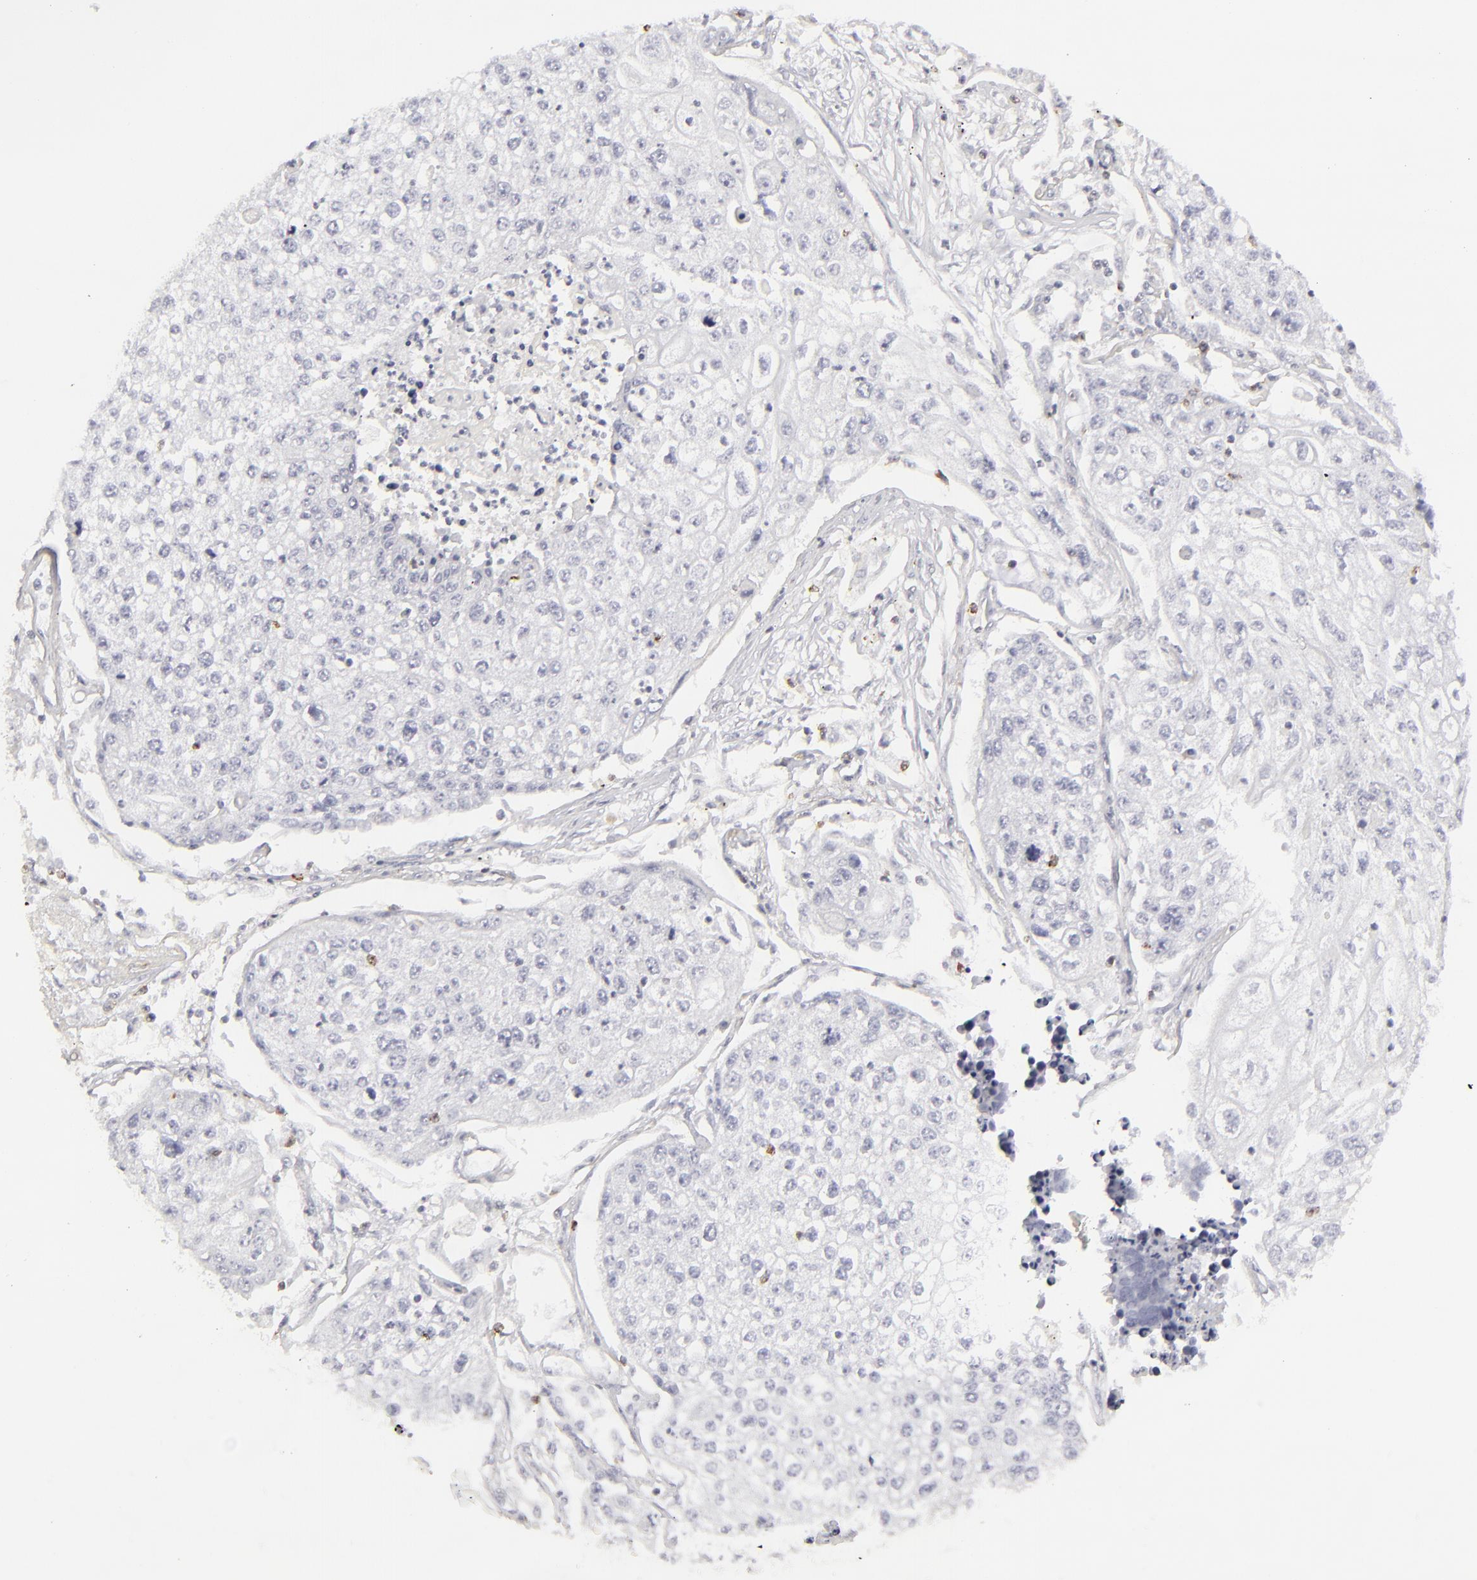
{"staining": {"intensity": "negative", "quantity": "none", "location": "none"}, "tissue": "lung cancer", "cell_type": "Tumor cells", "image_type": "cancer", "snomed": [{"axis": "morphology", "description": "Squamous cell carcinoma, NOS"}, {"axis": "topography", "description": "Lung"}], "caption": "Immunohistochemical staining of human lung squamous cell carcinoma reveals no significant staining in tumor cells.", "gene": "CD7", "patient": {"sex": "male", "age": 75}}